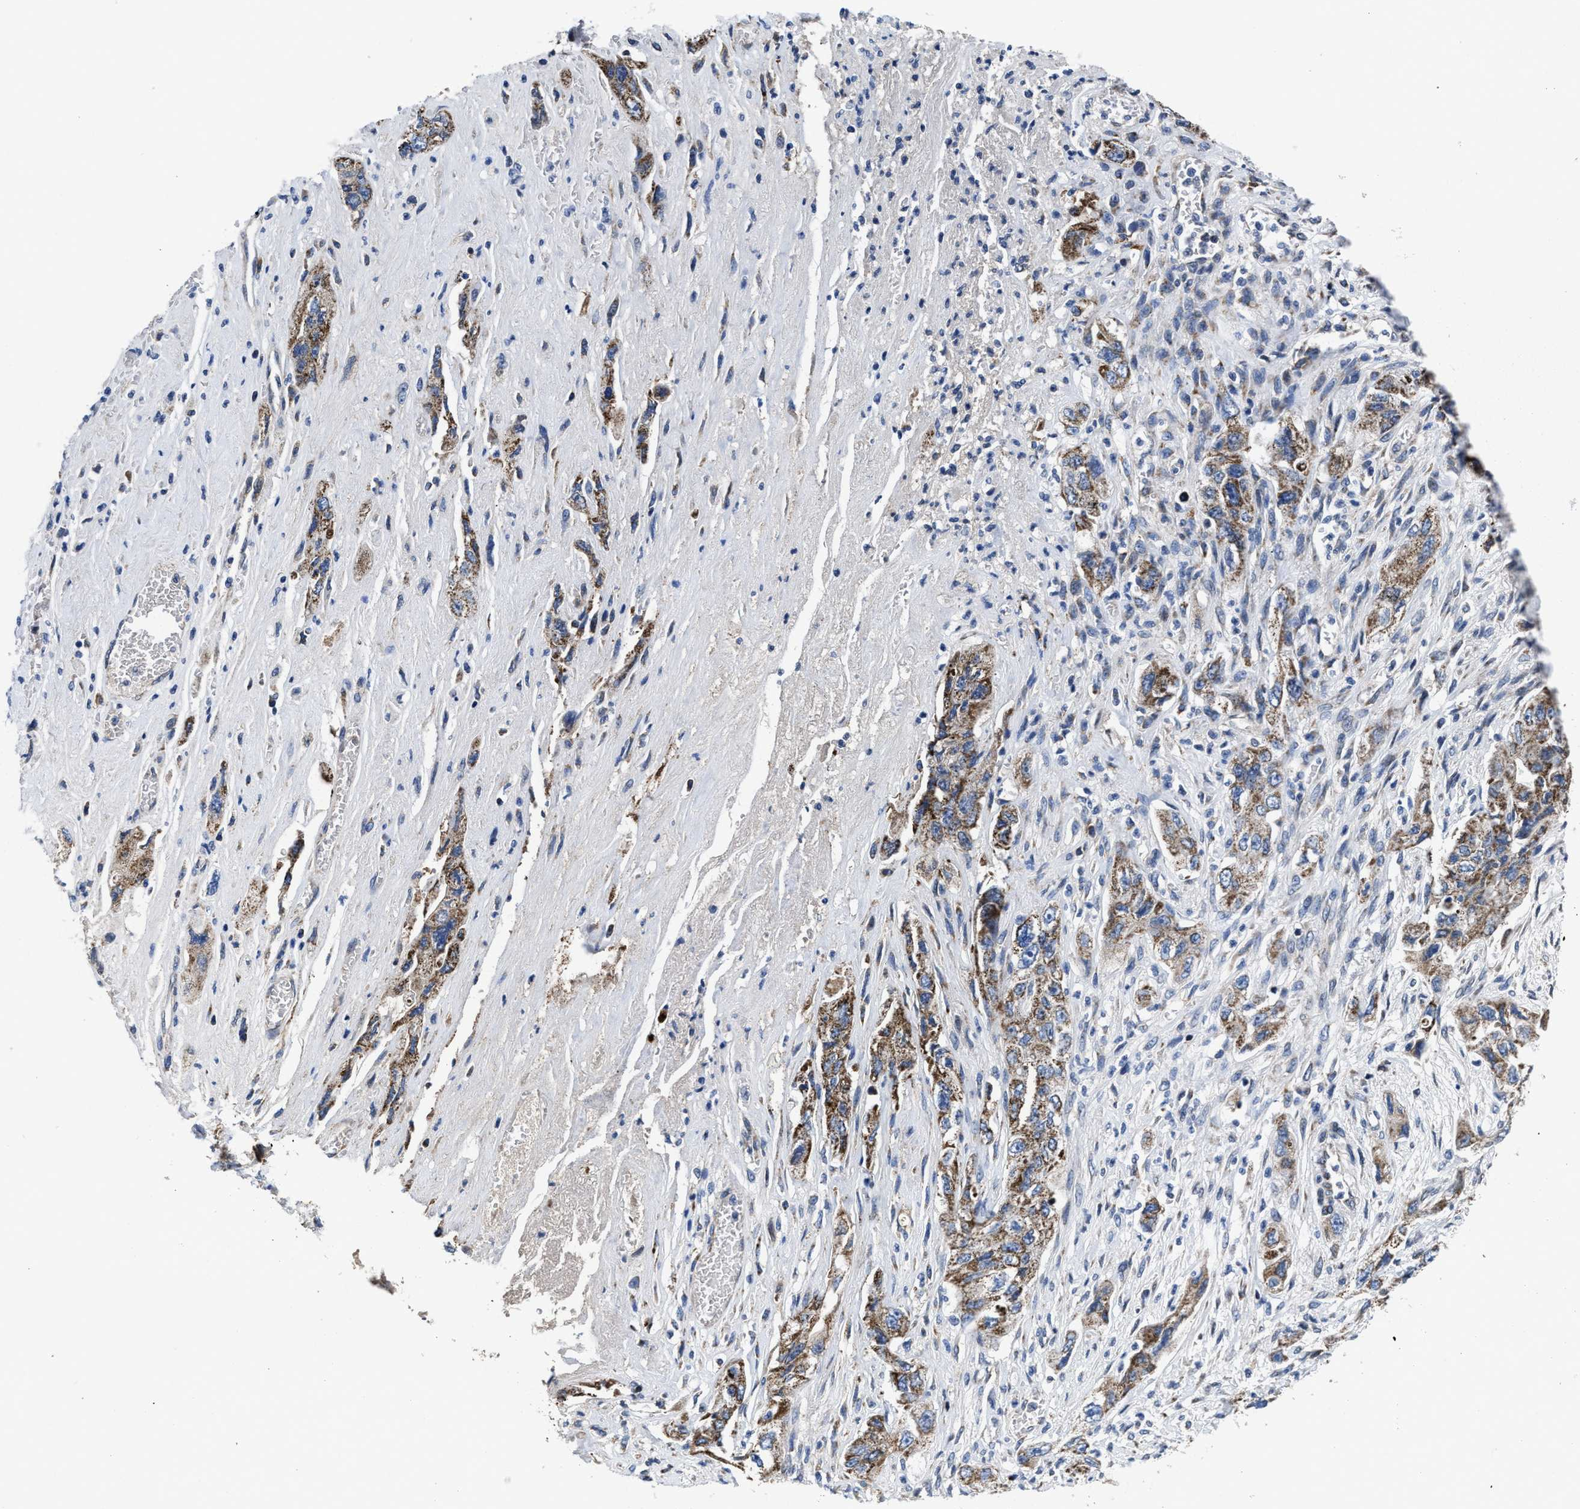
{"staining": {"intensity": "moderate", "quantity": ">75%", "location": "cytoplasmic/membranous"}, "tissue": "pancreatic cancer", "cell_type": "Tumor cells", "image_type": "cancer", "snomed": [{"axis": "morphology", "description": "Adenocarcinoma, NOS"}, {"axis": "topography", "description": "Pancreas"}], "caption": "Pancreatic cancer stained with IHC exhibits moderate cytoplasmic/membranous expression in approximately >75% of tumor cells.", "gene": "CACNA1D", "patient": {"sex": "female", "age": 73}}